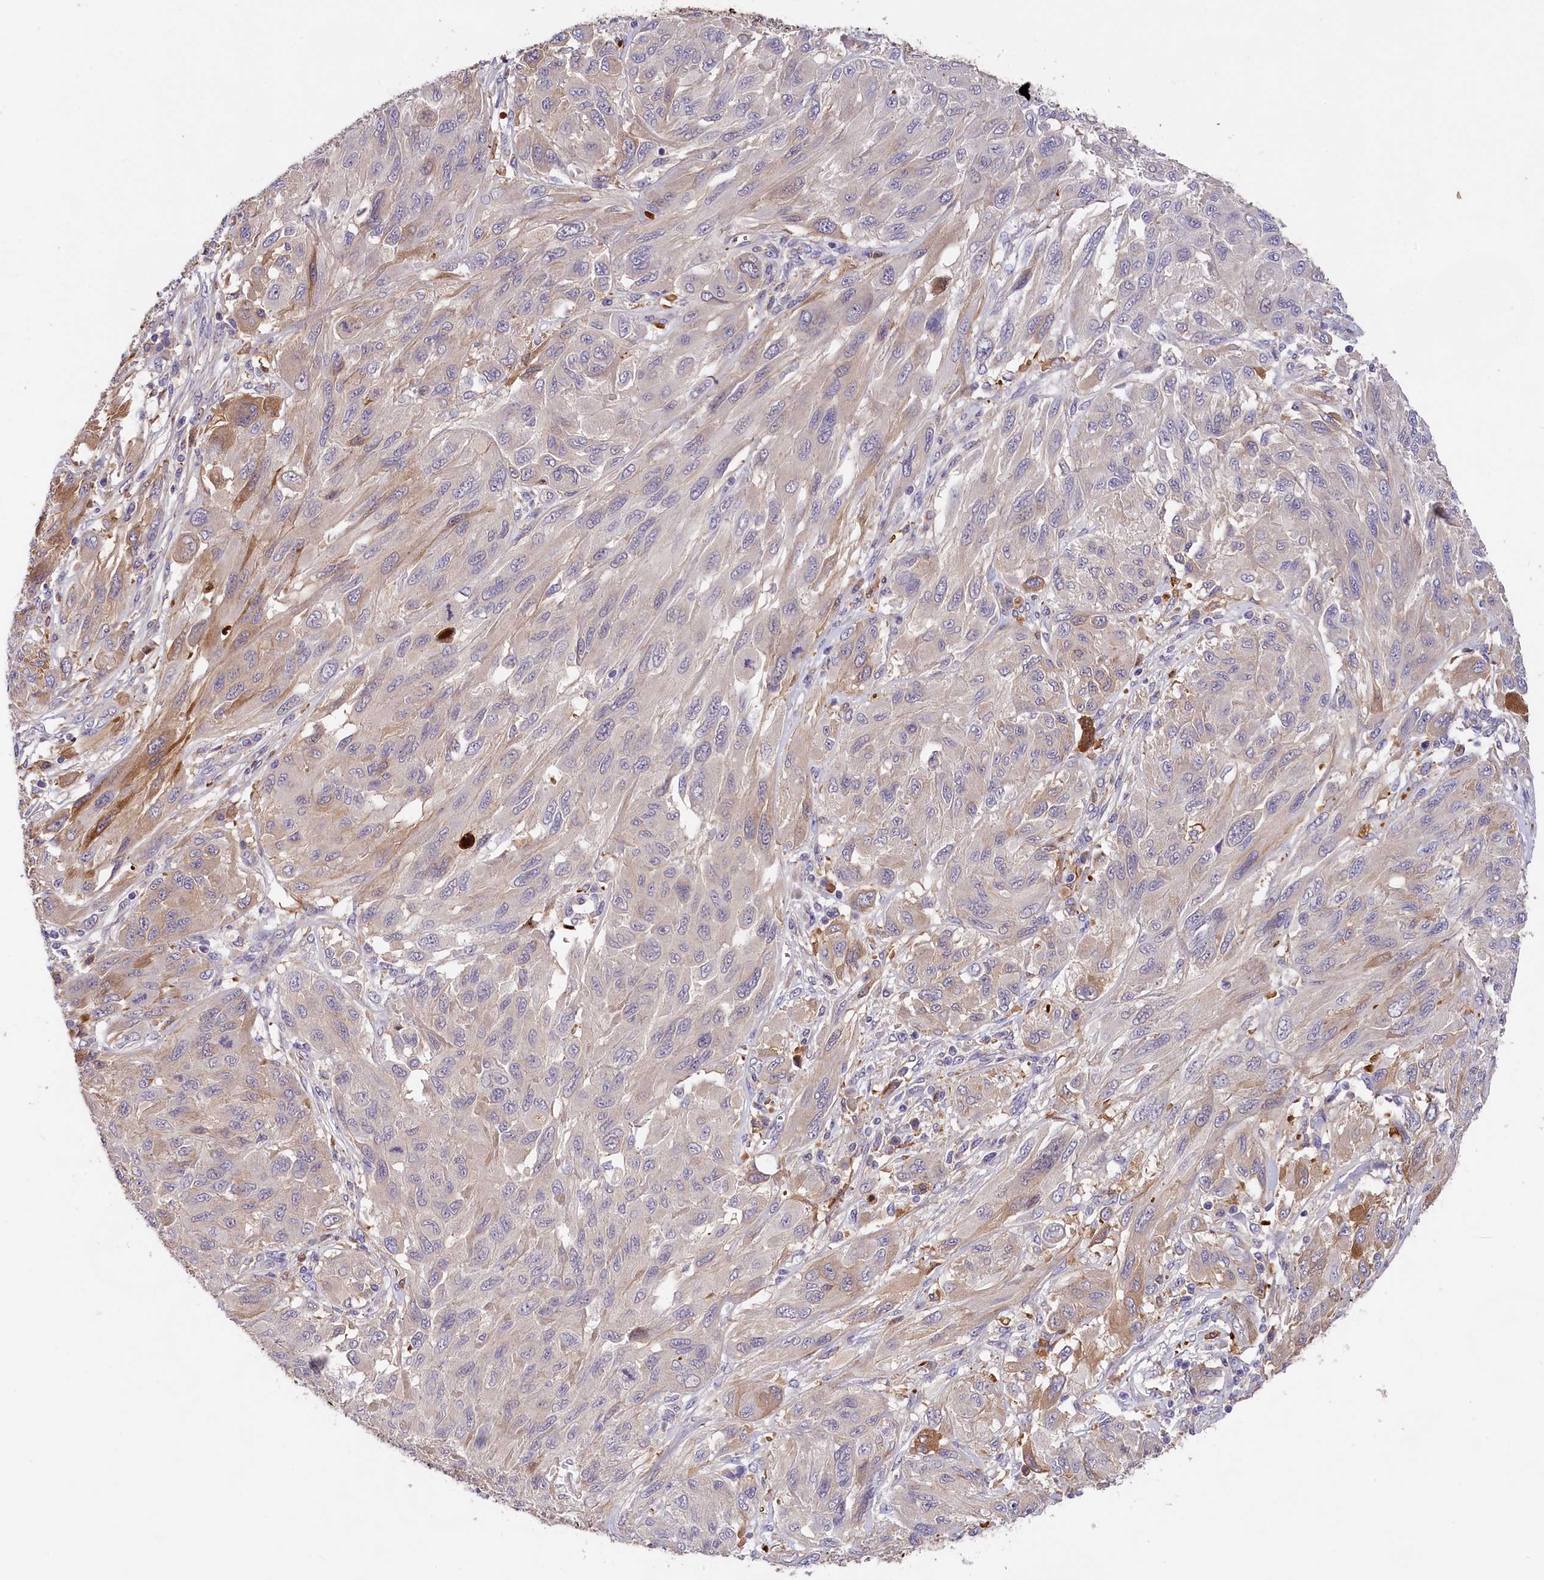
{"staining": {"intensity": "weak", "quantity": "<25%", "location": "cytoplasmic/membranous"}, "tissue": "melanoma", "cell_type": "Tumor cells", "image_type": "cancer", "snomed": [{"axis": "morphology", "description": "Malignant melanoma, NOS"}, {"axis": "topography", "description": "Skin"}], "caption": "Immunohistochemical staining of human melanoma exhibits no significant expression in tumor cells. The staining was performed using DAB (3,3'-diaminobenzidine) to visualize the protein expression in brown, while the nuclei were stained in blue with hematoxylin (Magnification: 20x).", "gene": "PHAF1", "patient": {"sex": "female", "age": 91}}